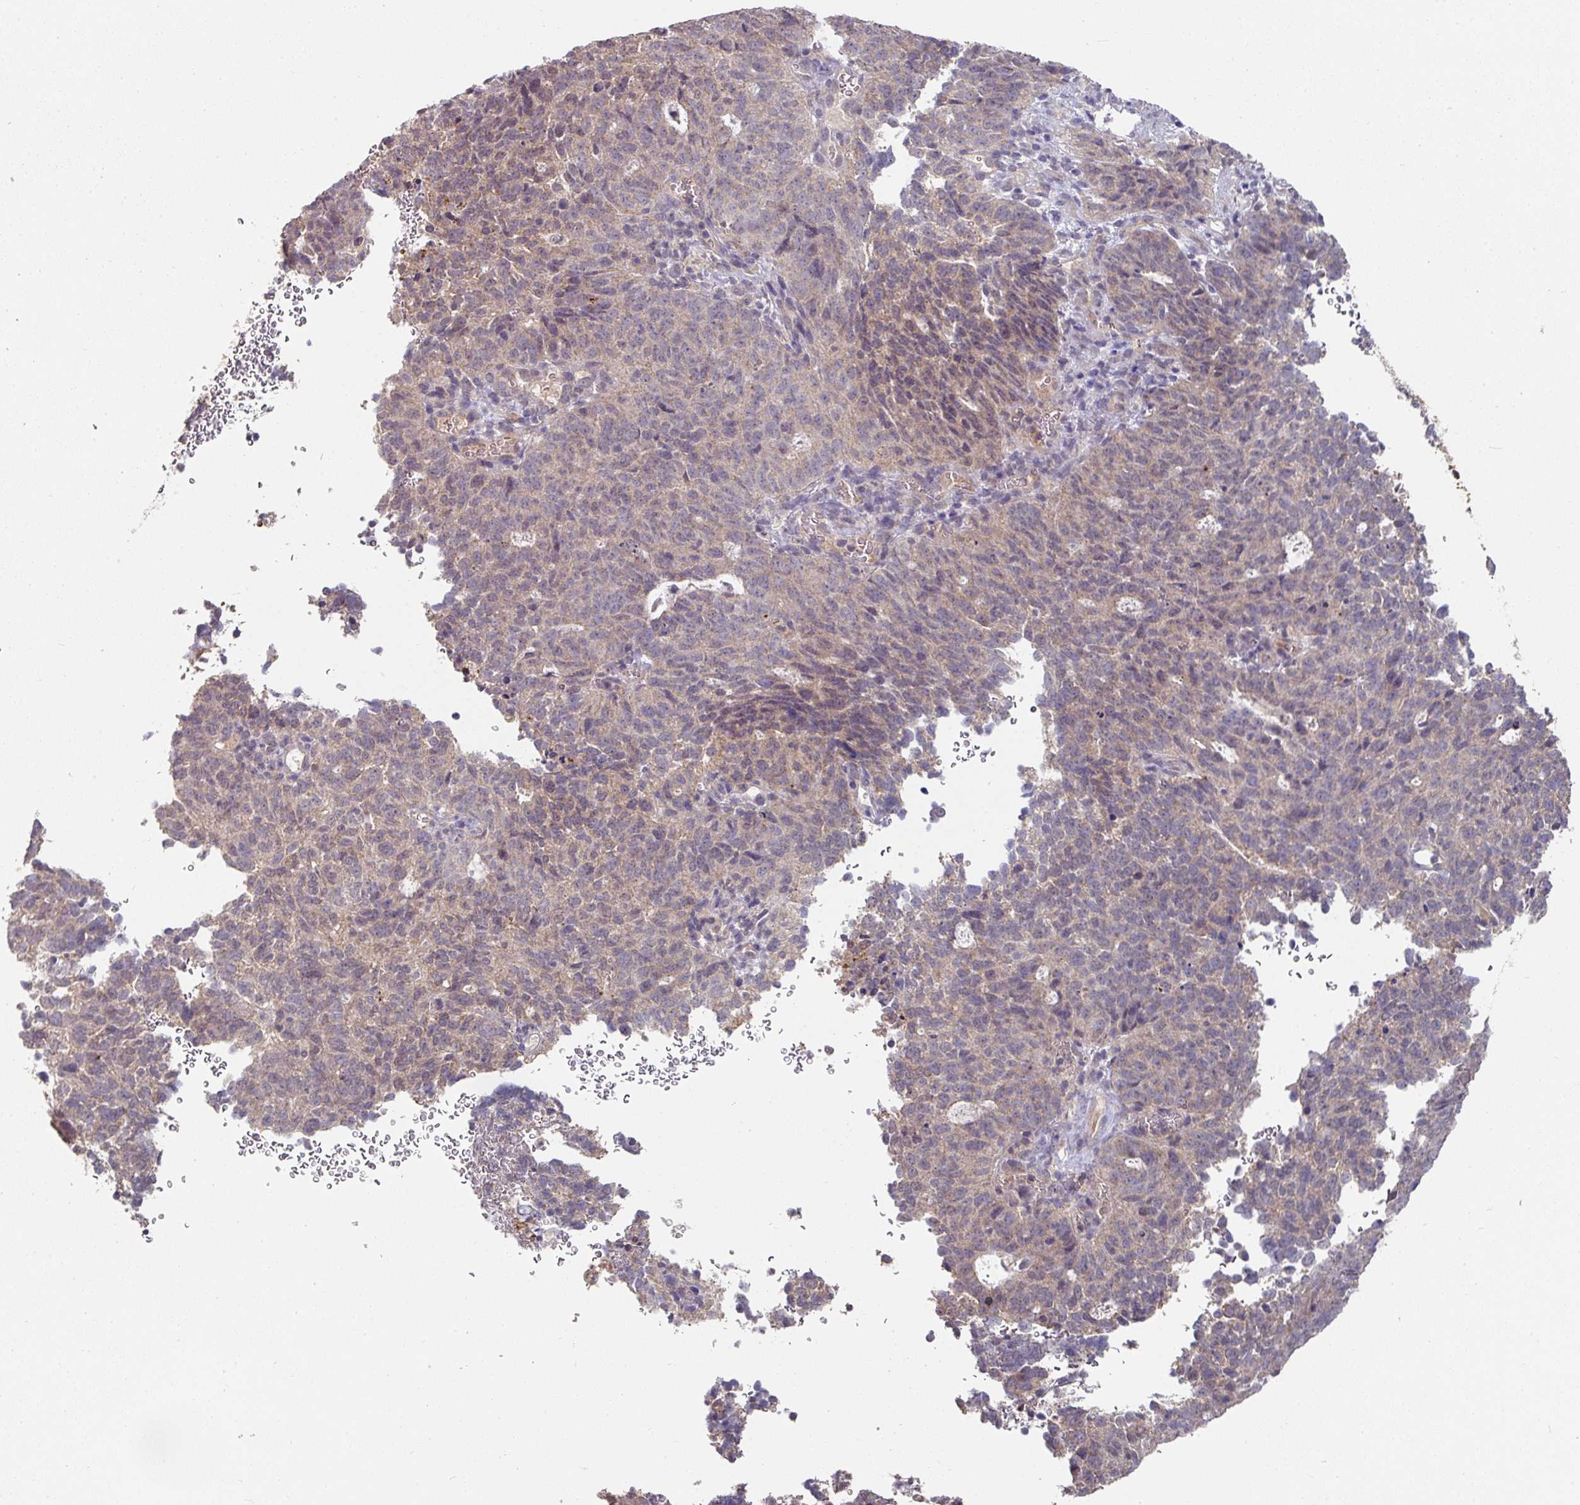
{"staining": {"intensity": "weak", "quantity": "25%-75%", "location": "cytoplasmic/membranous"}, "tissue": "cervical cancer", "cell_type": "Tumor cells", "image_type": "cancer", "snomed": [{"axis": "morphology", "description": "Adenocarcinoma, NOS"}, {"axis": "topography", "description": "Cervix"}], "caption": "Cervical cancer was stained to show a protein in brown. There is low levels of weak cytoplasmic/membranous expression in about 25%-75% of tumor cells.", "gene": "EXTL3", "patient": {"sex": "female", "age": 38}}